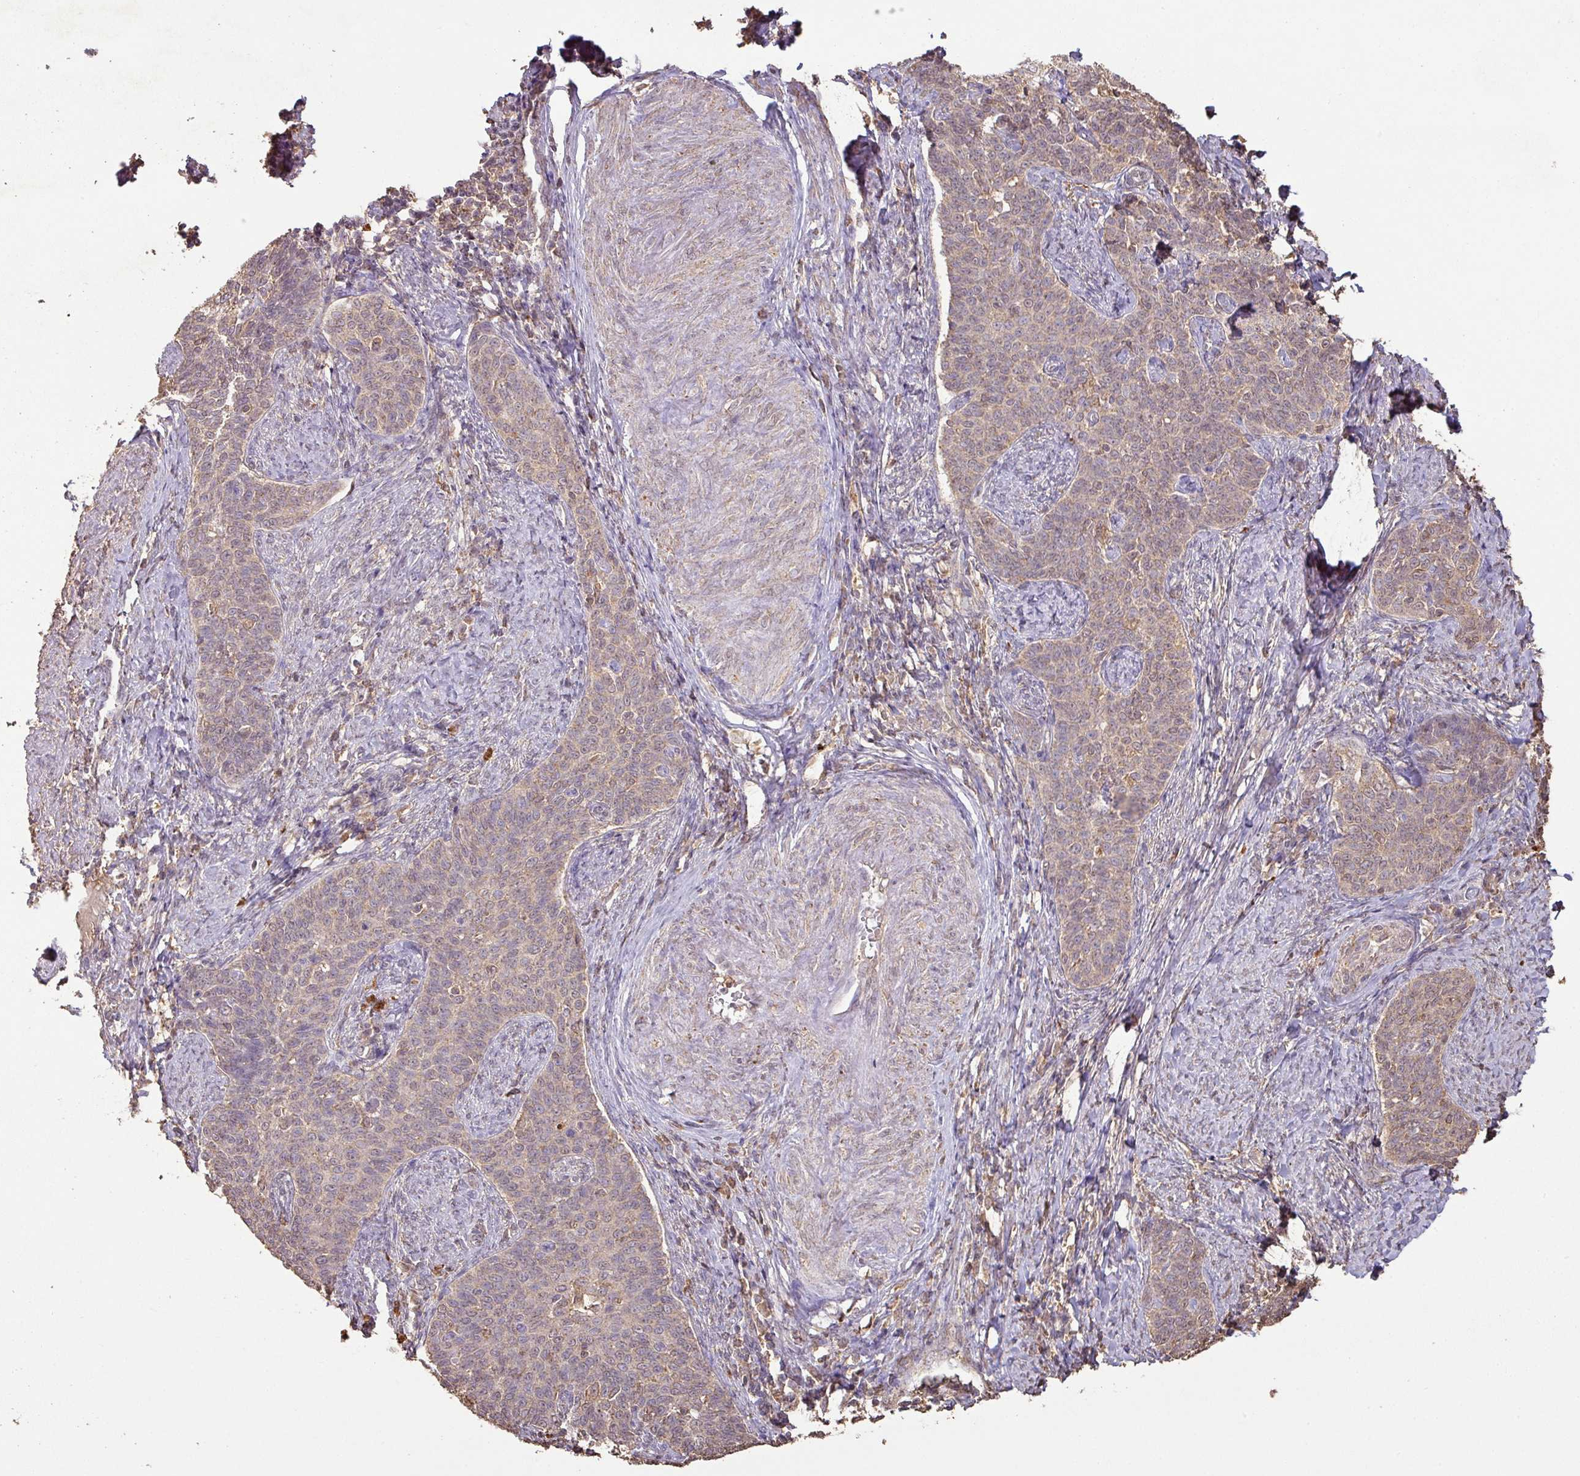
{"staining": {"intensity": "weak", "quantity": "25%-75%", "location": "cytoplasmic/membranous"}, "tissue": "cervical cancer", "cell_type": "Tumor cells", "image_type": "cancer", "snomed": [{"axis": "morphology", "description": "Squamous cell carcinoma, NOS"}, {"axis": "topography", "description": "Cervix"}], "caption": "Cervical squamous cell carcinoma tissue shows weak cytoplasmic/membranous expression in approximately 25%-75% of tumor cells, visualized by immunohistochemistry.", "gene": "ATAT1", "patient": {"sex": "female", "age": 39}}